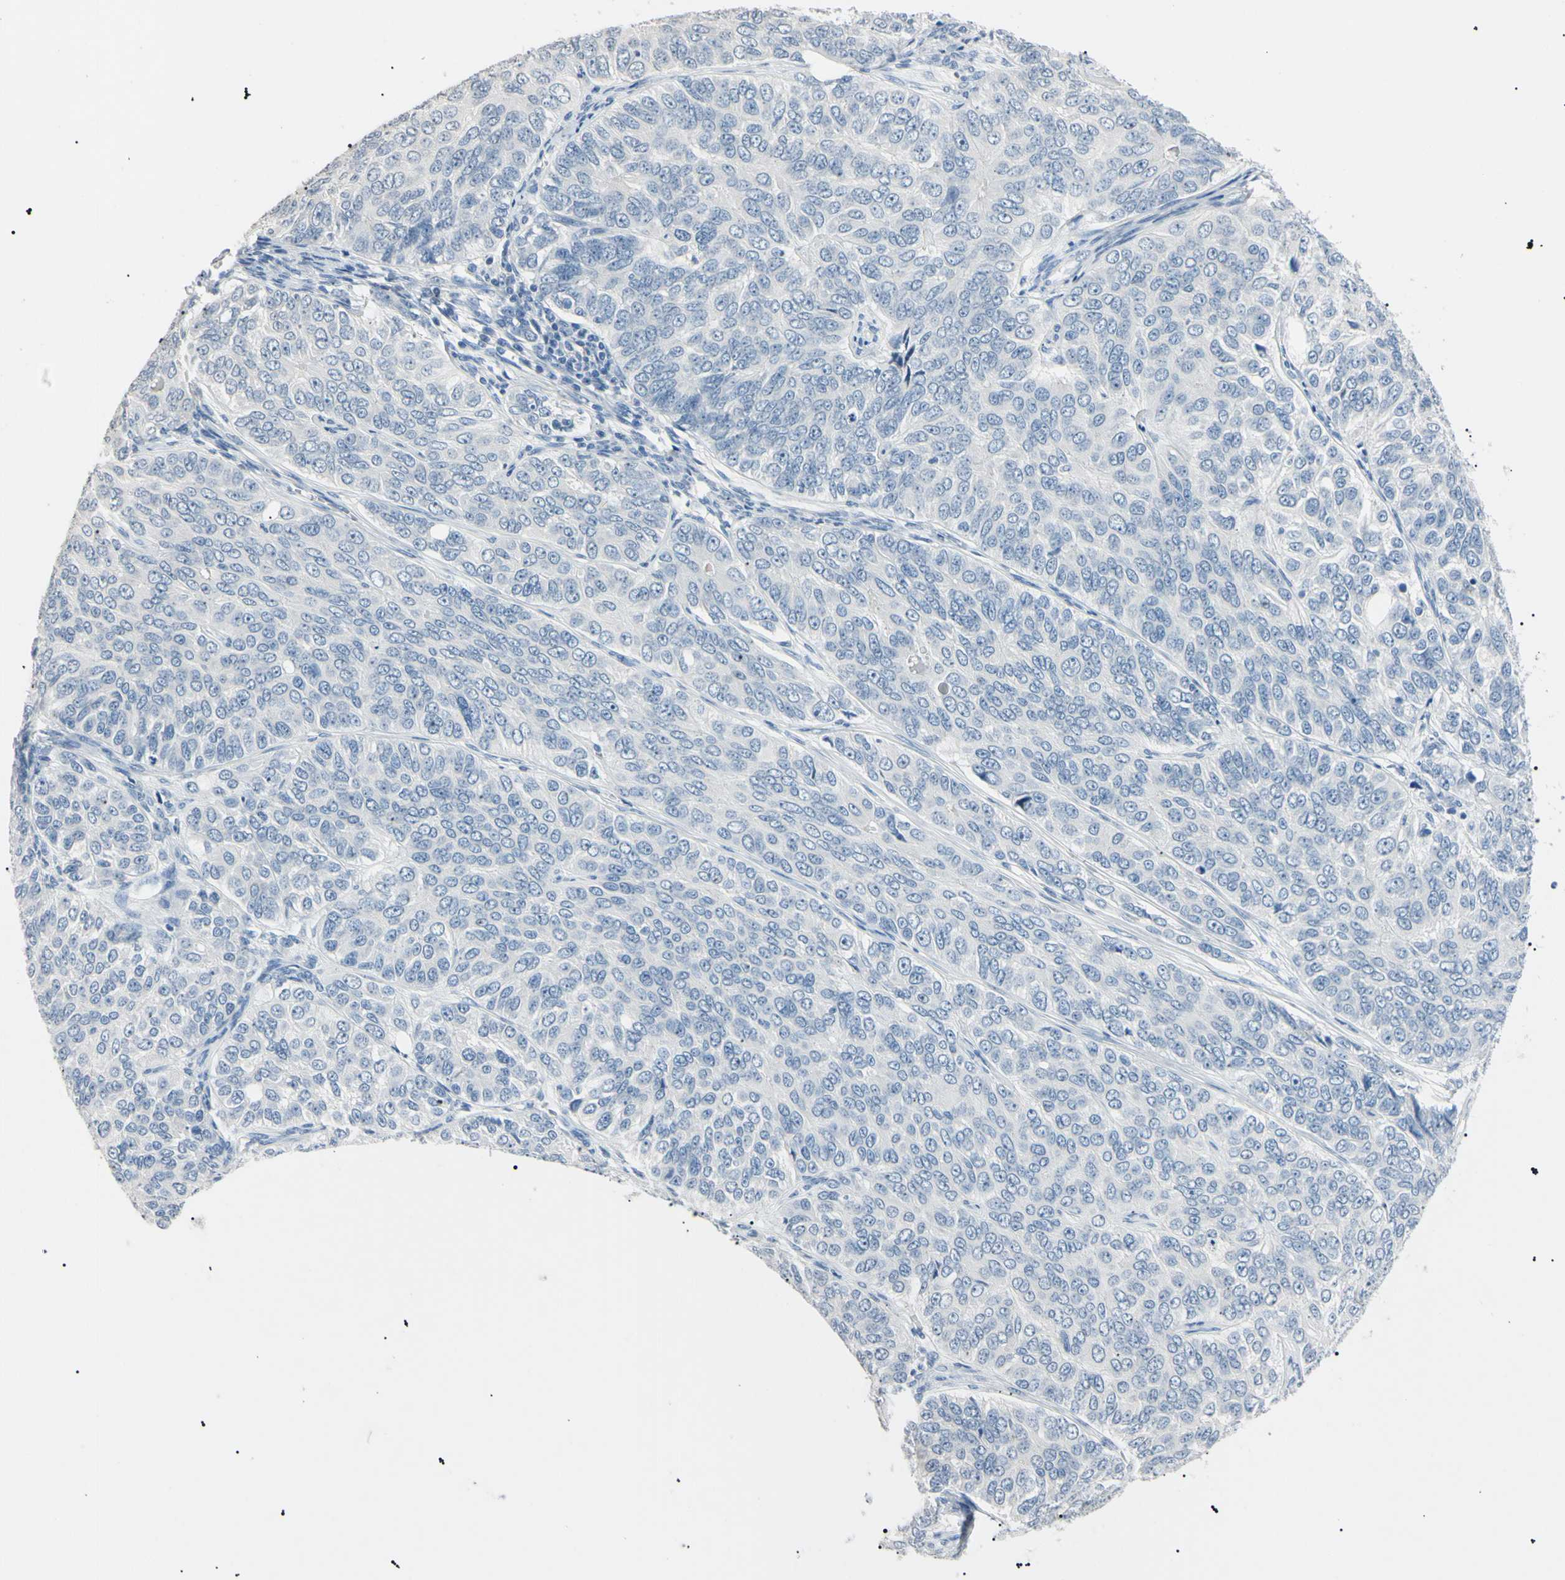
{"staining": {"intensity": "negative", "quantity": "none", "location": "none"}, "tissue": "ovarian cancer", "cell_type": "Tumor cells", "image_type": "cancer", "snomed": [{"axis": "morphology", "description": "Carcinoma, endometroid"}, {"axis": "topography", "description": "Ovary"}], "caption": "This histopathology image is of ovarian cancer (endometroid carcinoma) stained with immunohistochemistry (IHC) to label a protein in brown with the nuclei are counter-stained blue. There is no staining in tumor cells.", "gene": "CGB3", "patient": {"sex": "female", "age": 51}}